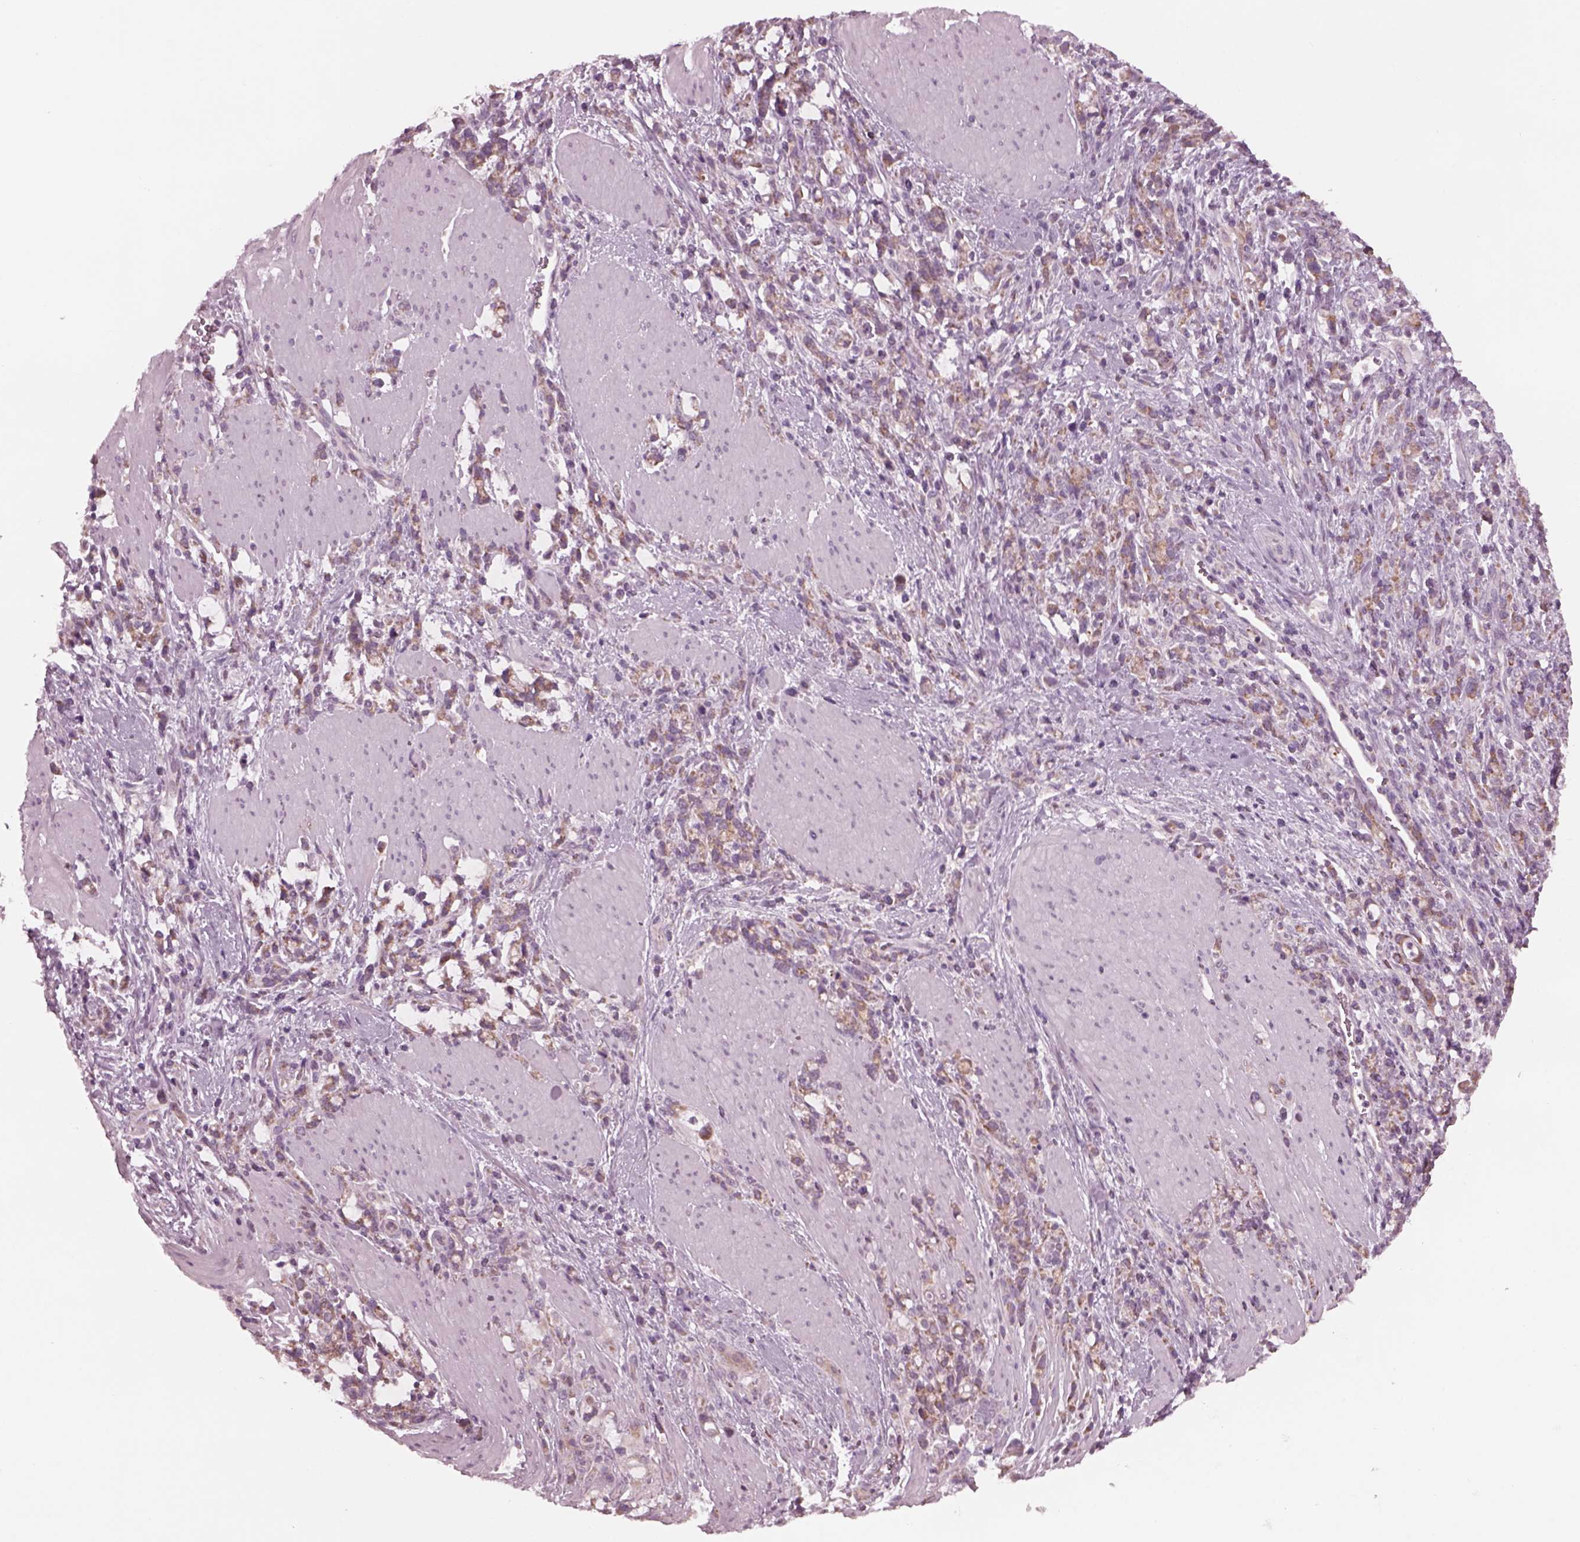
{"staining": {"intensity": "moderate", "quantity": "25%-75%", "location": "cytoplasmic/membranous"}, "tissue": "stomach cancer", "cell_type": "Tumor cells", "image_type": "cancer", "snomed": [{"axis": "morphology", "description": "Adenocarcinoma, NOS"}, {"axis": "topography", "description": "Stomach"}], "caption": "Human stomach cancer (adenocarcinoma) stained for a protein (brown) exhibits moderate cytoplasmic/membranous positive positivity in about 25%-75% of tumor cells.", "gene": "CELSR3", "patient": {"sex": "female", "age": 57}}